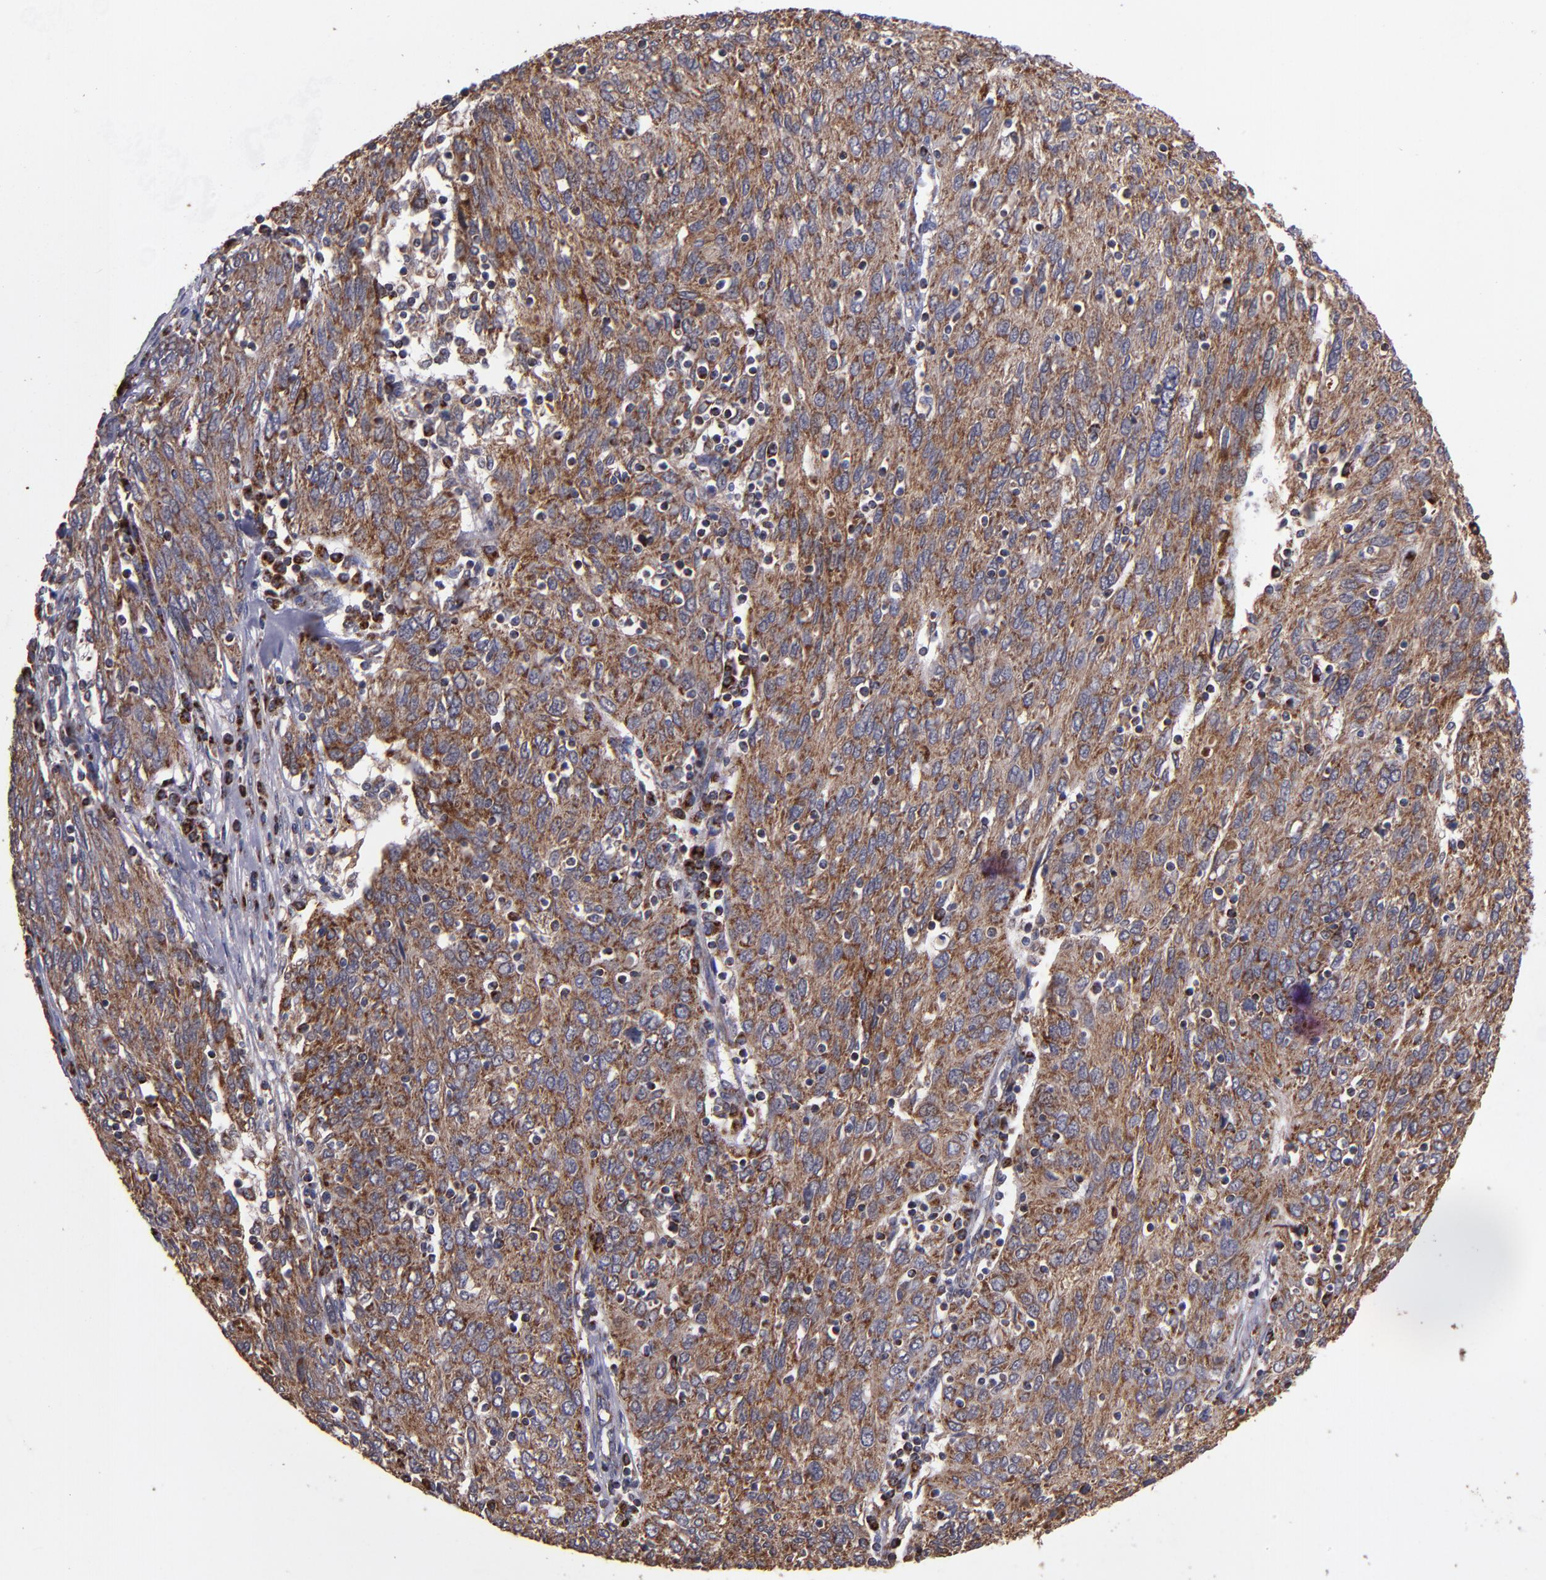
{"staining": {"intensity": "moderate", "quantity": ">75%", "location": "cytoplasmic/membranous"}, "tissue": "ovarian cancer", "cell_type": "Tumor cells", "image_type": "cancer", "snomed": [{"axis": "morphology", "description": "Carcinoma, endometroid"}, {"axis": "topography", "description": "Ovary"}], "caption": "High-magnification brightfield microscopy of ovarian endometroid carcinoma stained with DAB (3,3'-diaminobenzidine) (brown) and counterstained with hematoxylin (blue). tumor cells exhibit moderate cytoplasmic/membranous positivity is seen in about>75% of cells. (Brightfield microscopy of DAB IHC at high magnification).", "gene": "TIMM9", "patient": {"sex": "female", "age": 50}}